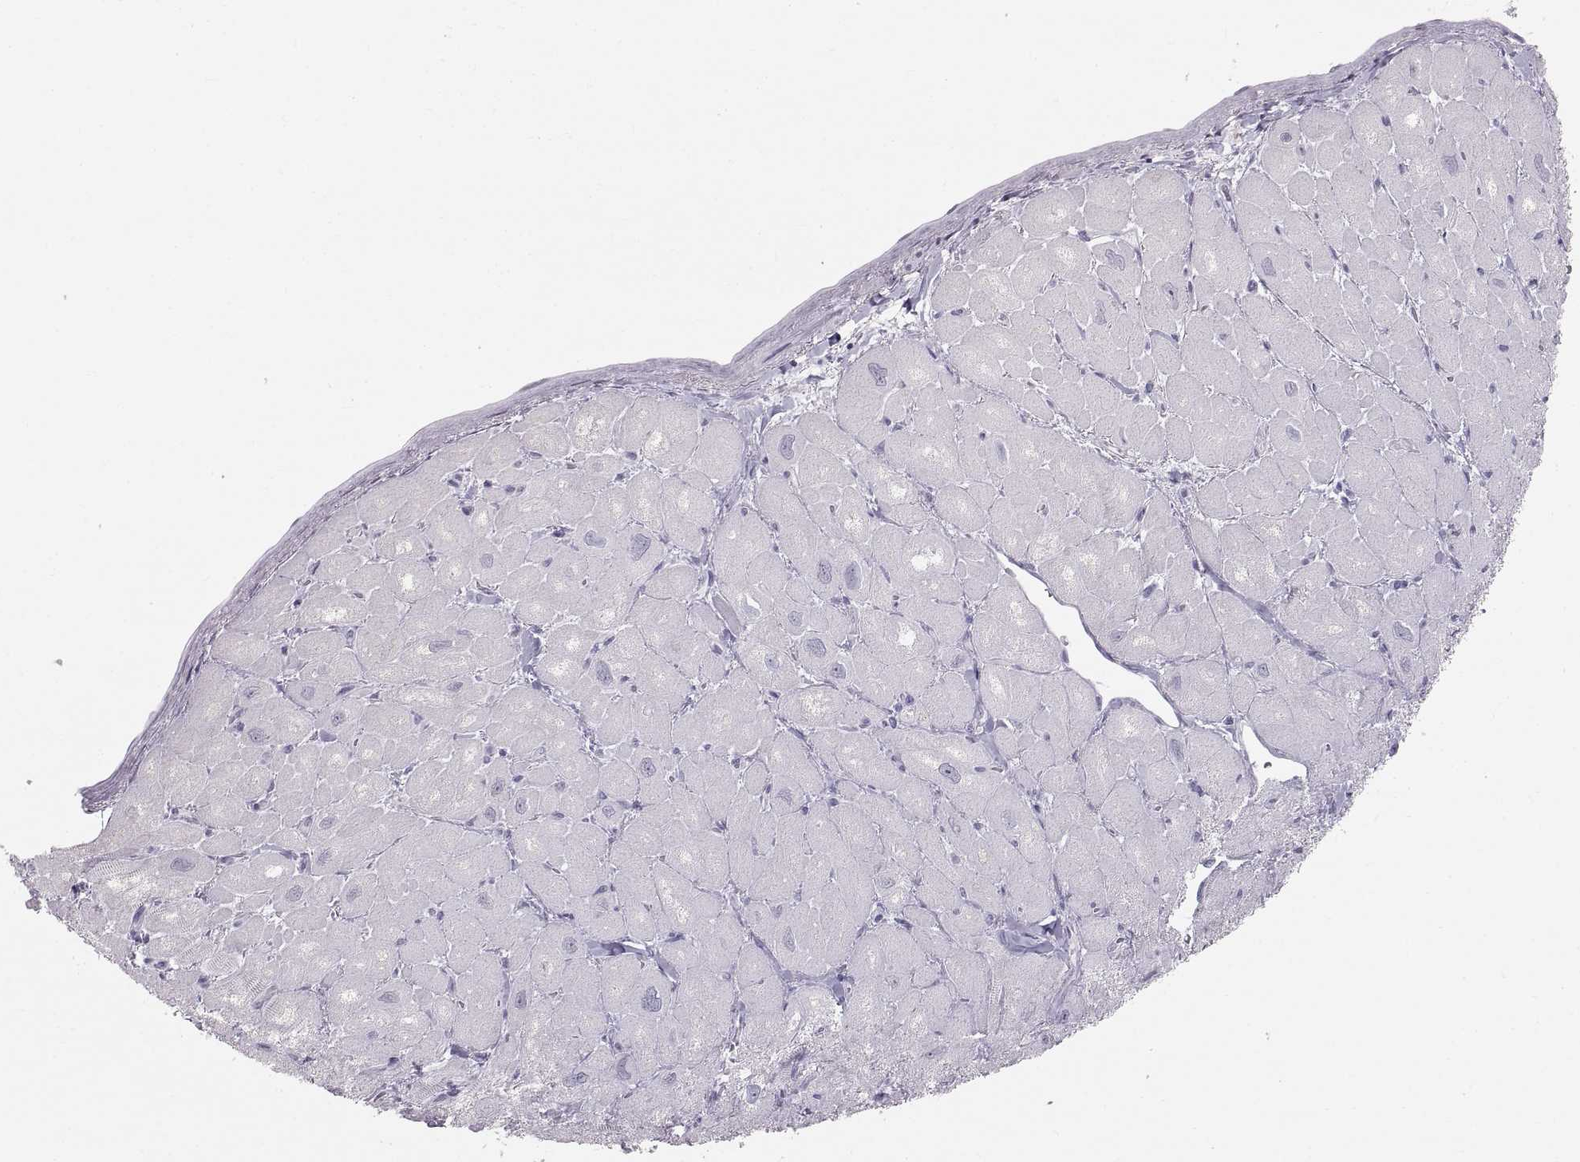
{"staining": {"intensity": "negative", "quantity": "none", "location": "none"}, "tissue": "heart muscle", "cell_type": "Cardiomyocytes", "image_type": "normal", "snomed": [{"axis": "morphology", "description": "Normal tissue, NOS"}, {"axis": "topography", "description": "Heart"}], "caption": "DAB immunohistochemical staining of normal human heart muscle demonstrates no significant staining in cardiomyocytes. (Brightfield microscopy of DAB (3,3'-diaminobenzidine) immunohistochemistry (IHC) at high magnification).", "gene": "WBP2NL", "patient": {"sex": "male", "age": 60}}